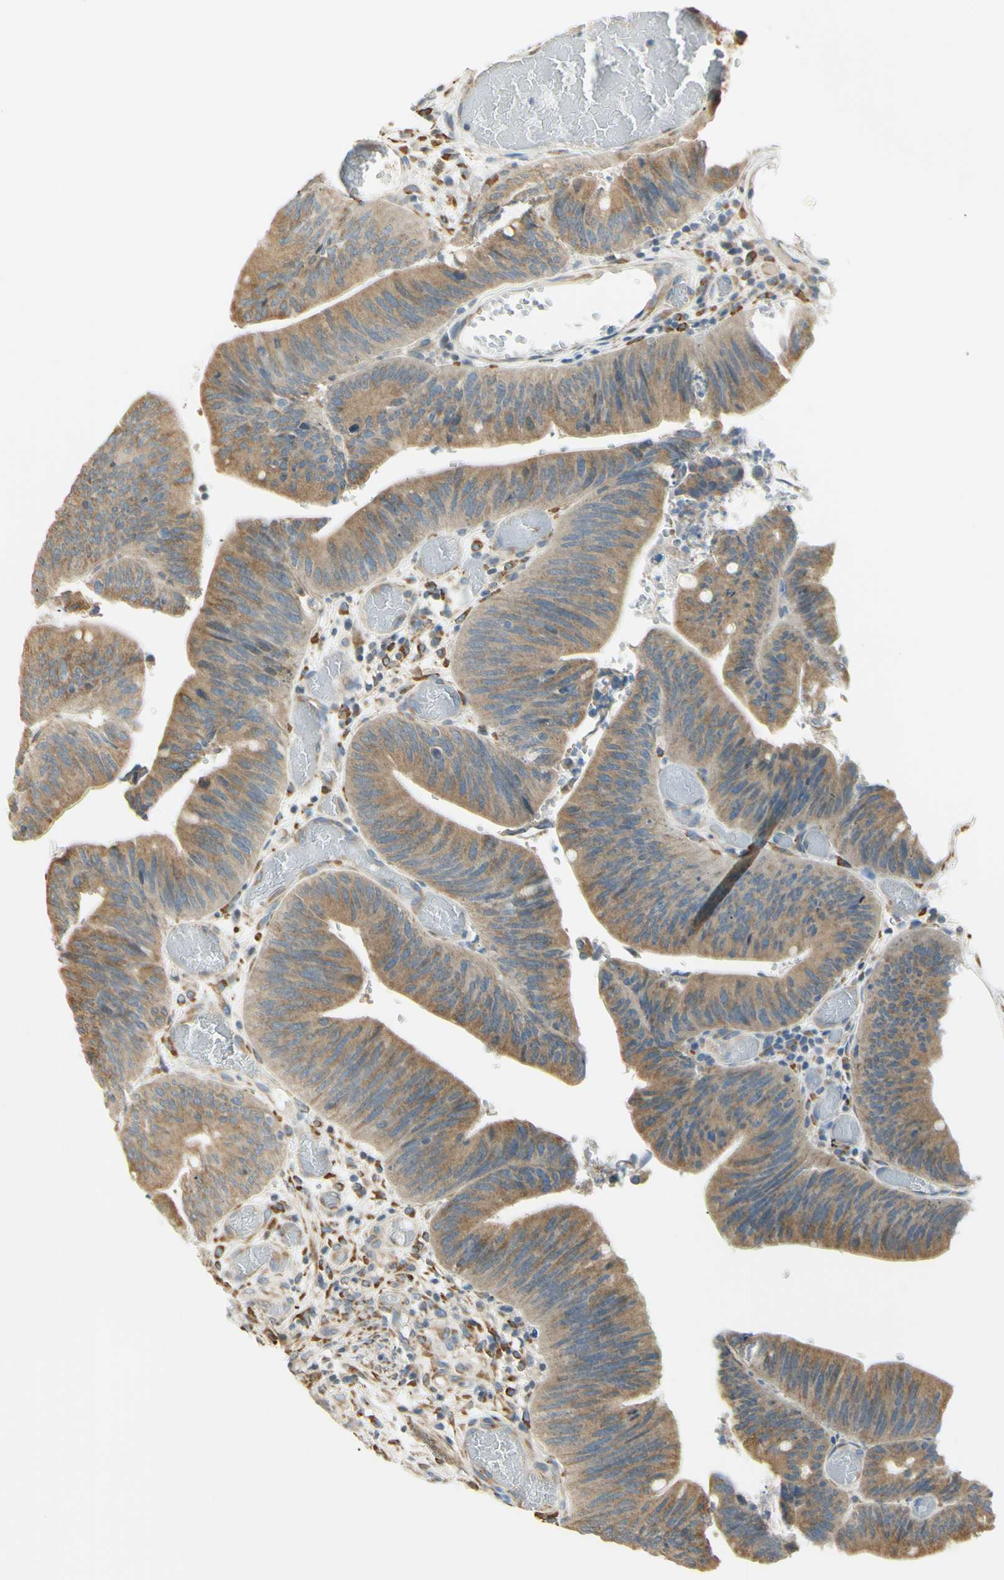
{"staining": {"intensity": "moderate", "quantity": "25%-75%", "location": "cytoplasmic/membranous"}, "tissue": "colorectal cancer", "cell_type": "Tumor cells", "image_type": "cancer", "snomed": [{"axis": "morphology", "description": "Adenocarcinoma, NOS"}, {"axis": "topography", "description": "Rectum"}], "caption": "High-magnification brightfield microscopy of colorectal cancer stained with DAB (brown) and counterstained with hematoxylin (blue). tumor cells exhibit moderate cytoplasmic/membranous staining is identified in about25%-75% of cells.", "gene": "IGDCC4", "patient": {"sex": "female", "age": 66}}